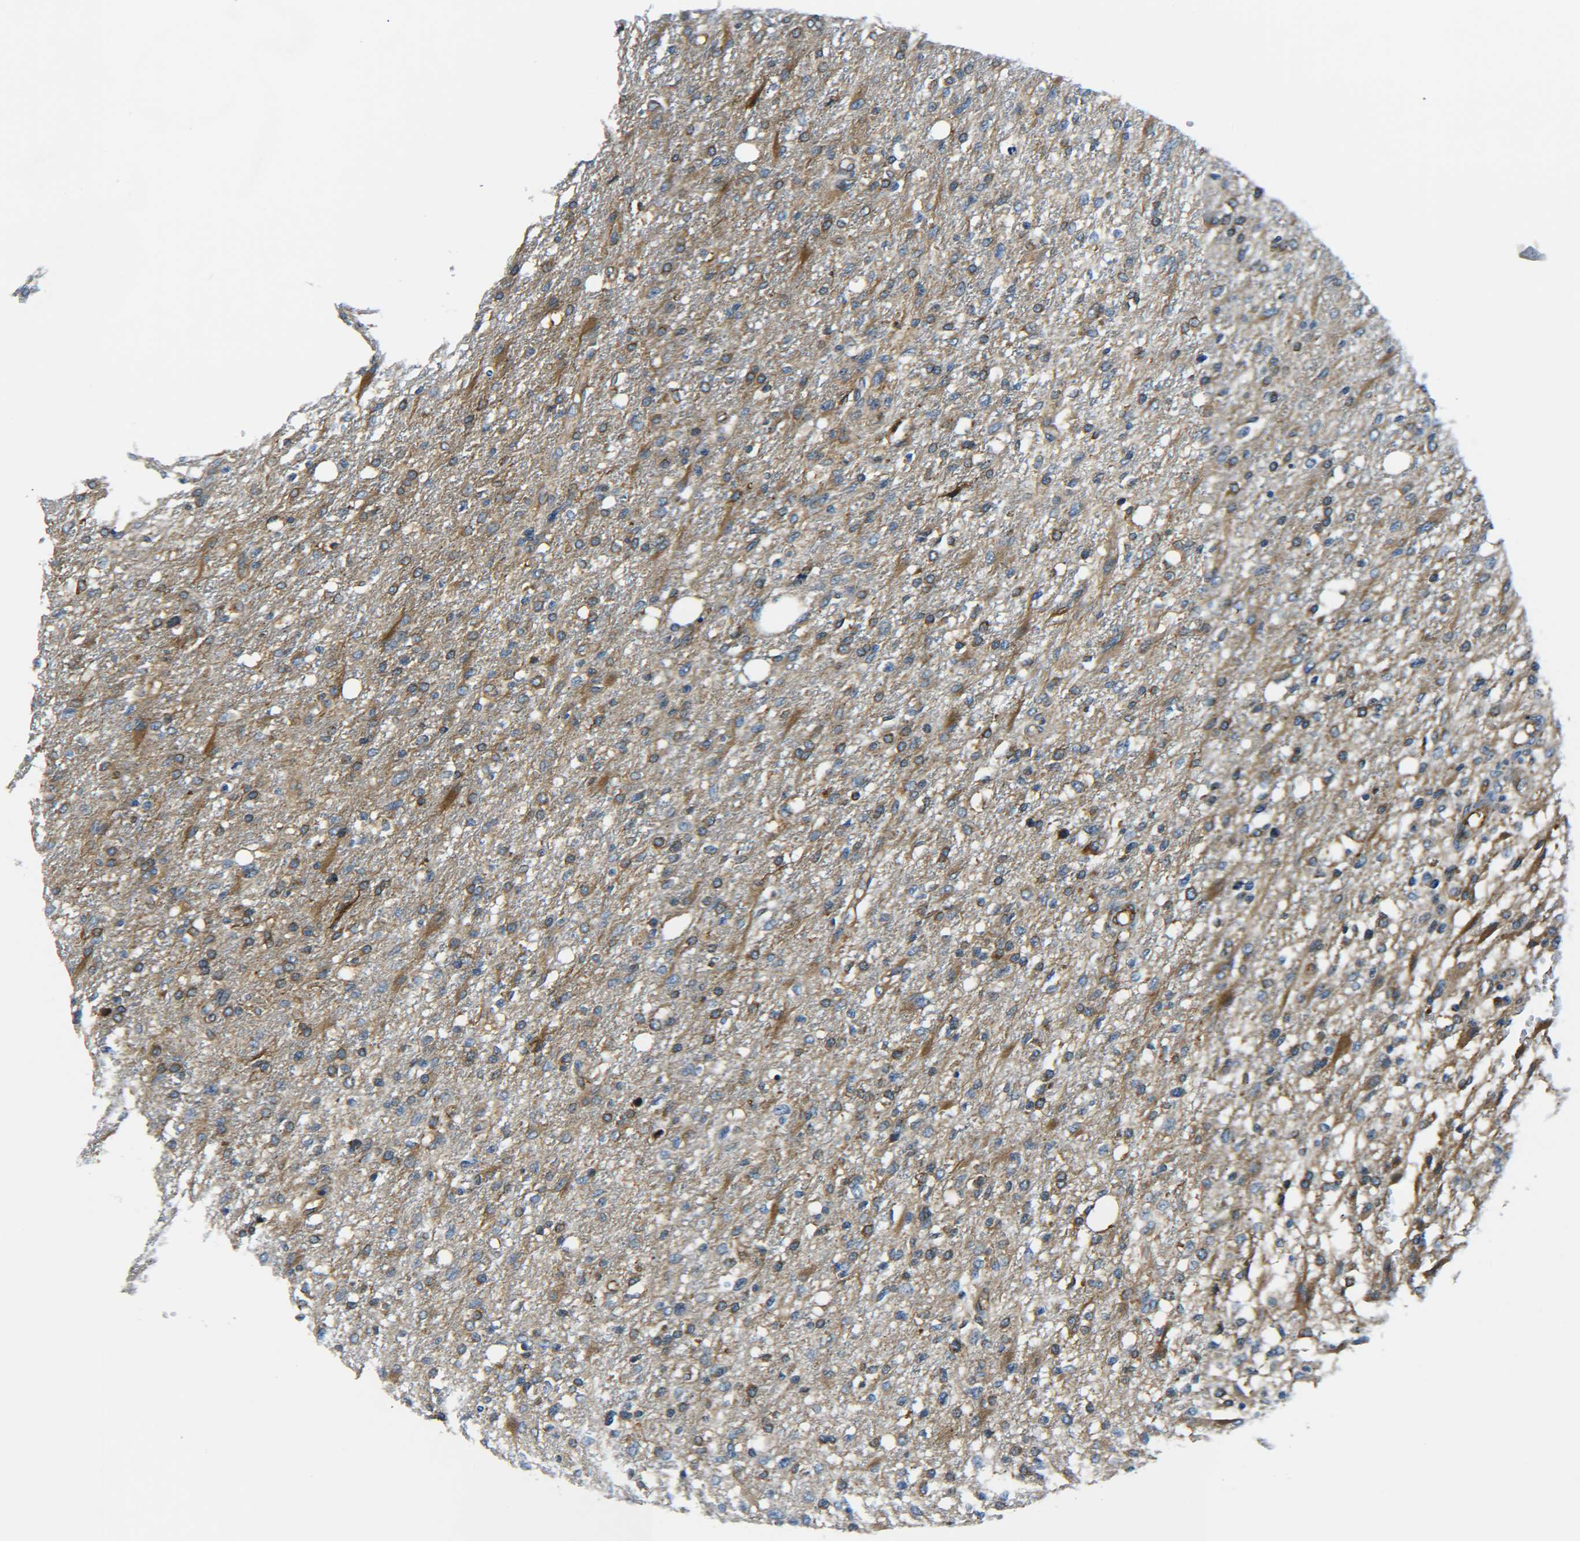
{"staining": {"intensity": "moderate", "quantity": "25%-75%", "location": "cytoplasmic/membranous"}, "tissue": "glioma", "cell_type": "Tumor cells", "image_type": "cancer", "snomed": [{"axis": "morphology", "description": "Glioma, malignant, High grade"}, {"axis": "topography", "description": "Cerebral cortex"}], "caption": "Brown immunohistochemical staining in human malignant glioma (high-grade) demonstrates moderate cytoplasmic/membranous expression in approximately 25%-75% of tumor cells. (IHC, brightfield microscopy, high magnification).", "gene": "PREB", "patient": {"sex": "male", "age": 76}}